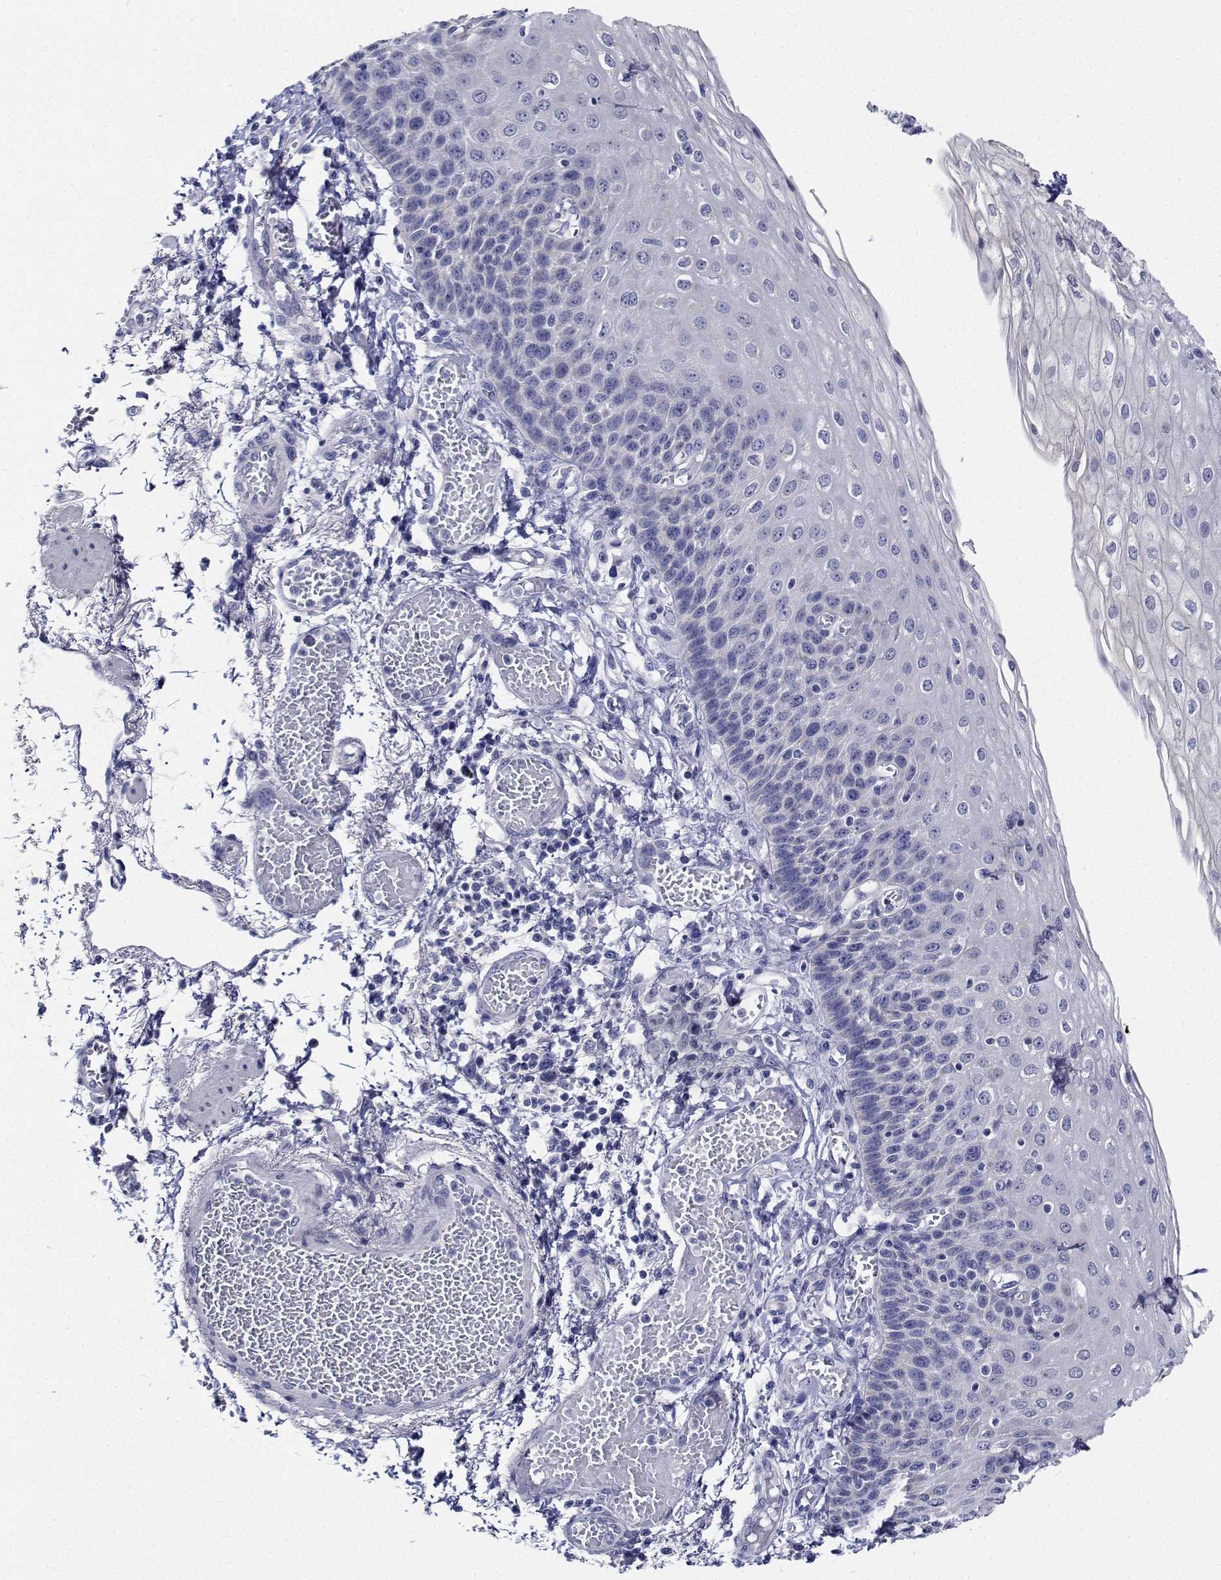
{"staining": {"intensity": "negative", "quantity": "none", "location": "none"}, "tissue": "esophagus", "cell_type": "Squamous epithelial cells", "image_type": "normal", "snomed": [{"axis": "morphology", "description": "Normal tissue, NOS"}, {"axis": "morphology", "description": "Adenocarcinoma, NOS"}, {"axis": "topography", "description": "Esophagus"}], "caption": "High power microscopy histopathology image of an immunohistochemistry micrograph of normal esophagus, revealing no significant staining in squamous epithelial cells.", "gene": "CDHR3", "patient": {"sex": "male", "age": 81}}